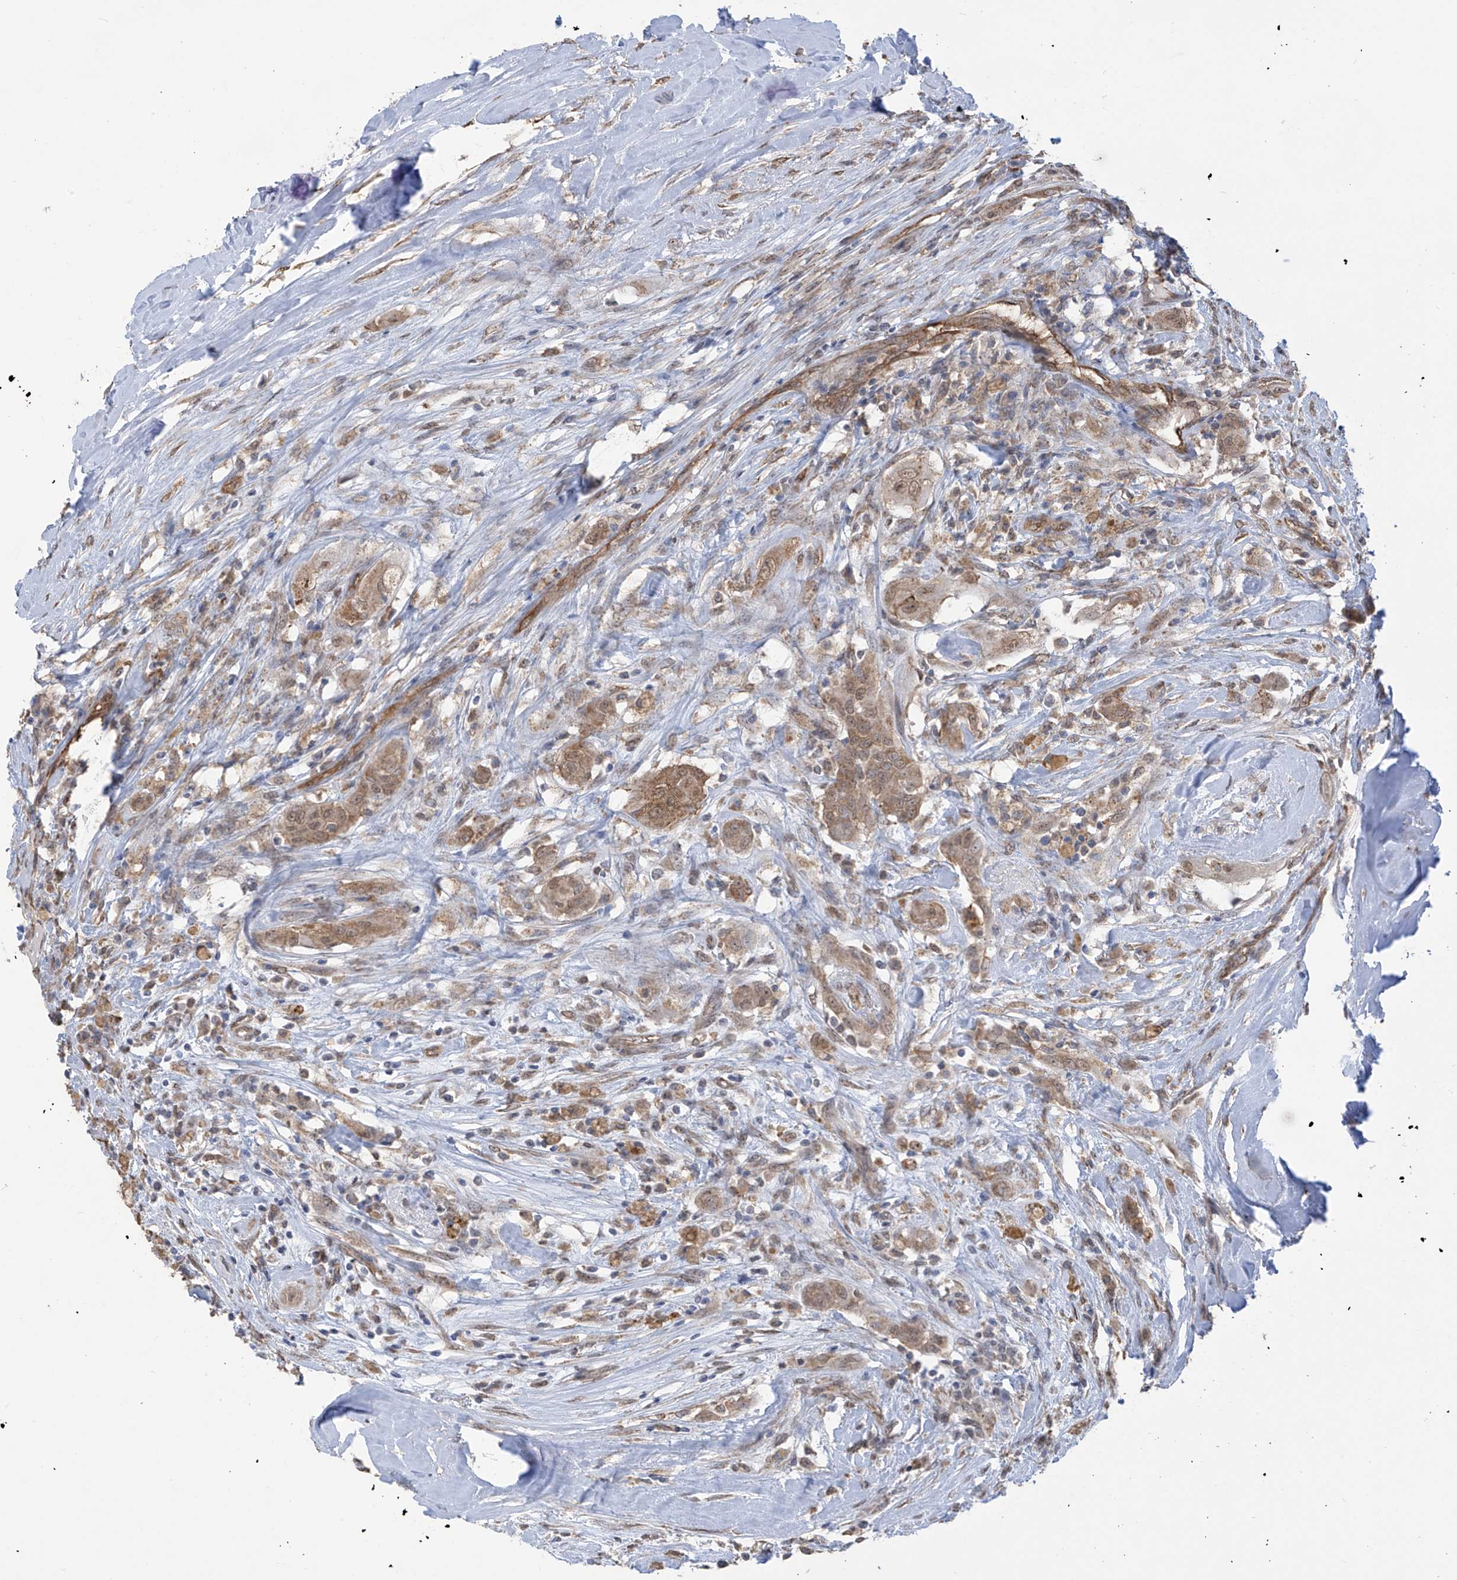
{"staining": {"intensity": "moderate", "quantity": ">75%", "location": "cytoplasmic/membranous,nuclear"}, "tissue": "thyroid cancer", "cell_type": "Tumor cells", "image_type": "cancer", "snomed": [{"axis": "morphology", "description": "Papillary adenocarcinoma, NOS"}, {"axis": "topography", "description": "Thyroid gland"}], "caption": "Immunohistochemistry (IHC) image of neoplastic tissue: thyroid cancer (papillary adenocarcinoma) stained using immunohistochemistry (IHC) shows medium levels of moderate protein expression localized specifically in the cytoplasmic/membranous and nuclear of tumor cells, appearing as a cytoplasmic/membranous and nuclear brown color.", "gene": "KIAA1522", "patient": {"sex": "female", "age": 59}}